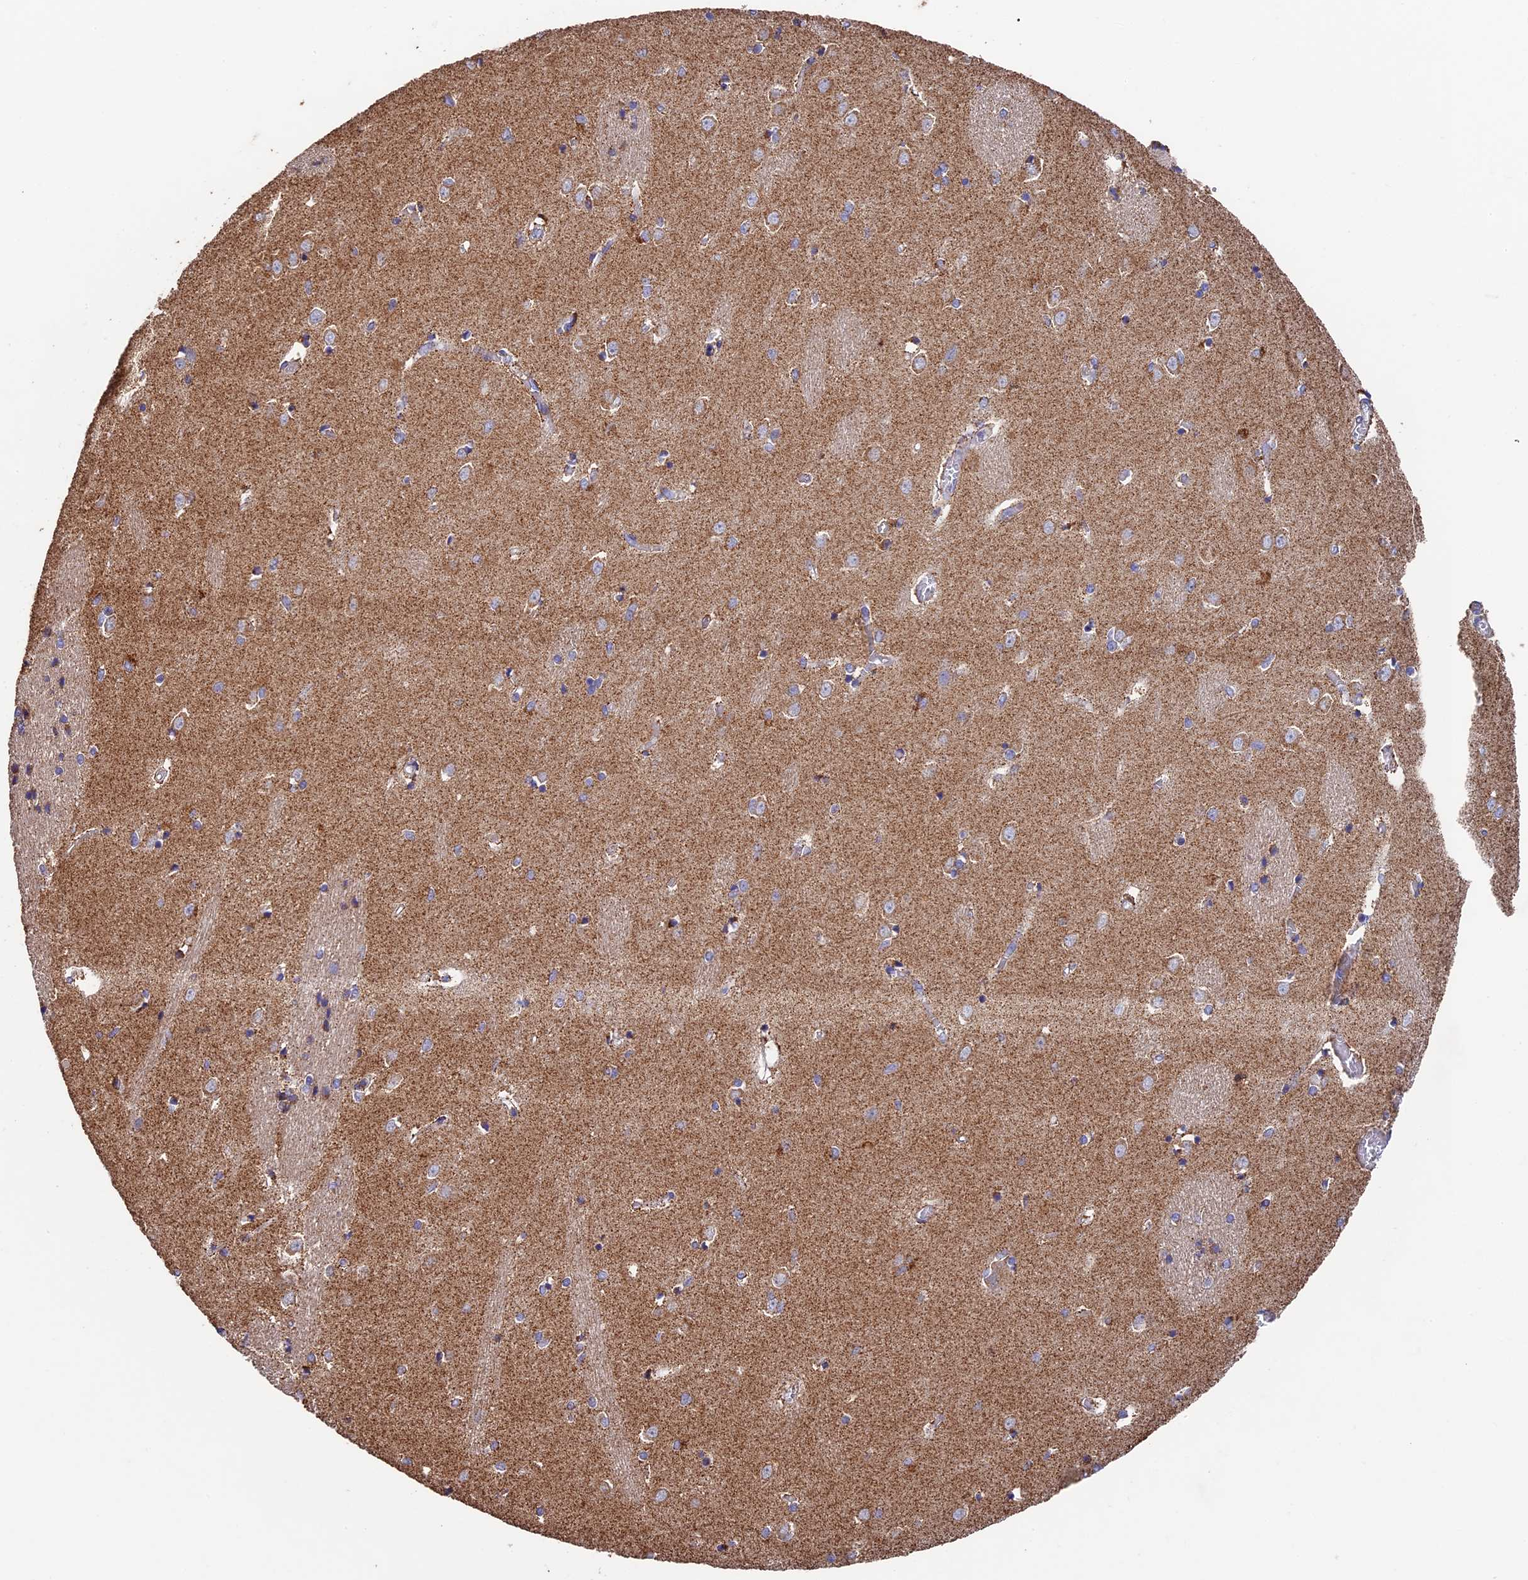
{"staining": {"intensity": "moderate", "quantity": "<25%", "location": "cytoplasmic/membranous"}, "tissue": "caudate", "cell_type": "Glial cells", "image_type": "normal", "snomed": [{"axis": "morphology", "description": "Normal tissue, NOS"}, {"axis": "topography", "description": "Lateral ventricle wall"}], "caption": "A low amount of moderate cytoplasmic/membranous positivity is identified in about <25% of glial cells in normal caudate.", "gene": "ADAT1", "patient": {"sex": "male", "age": 37}}